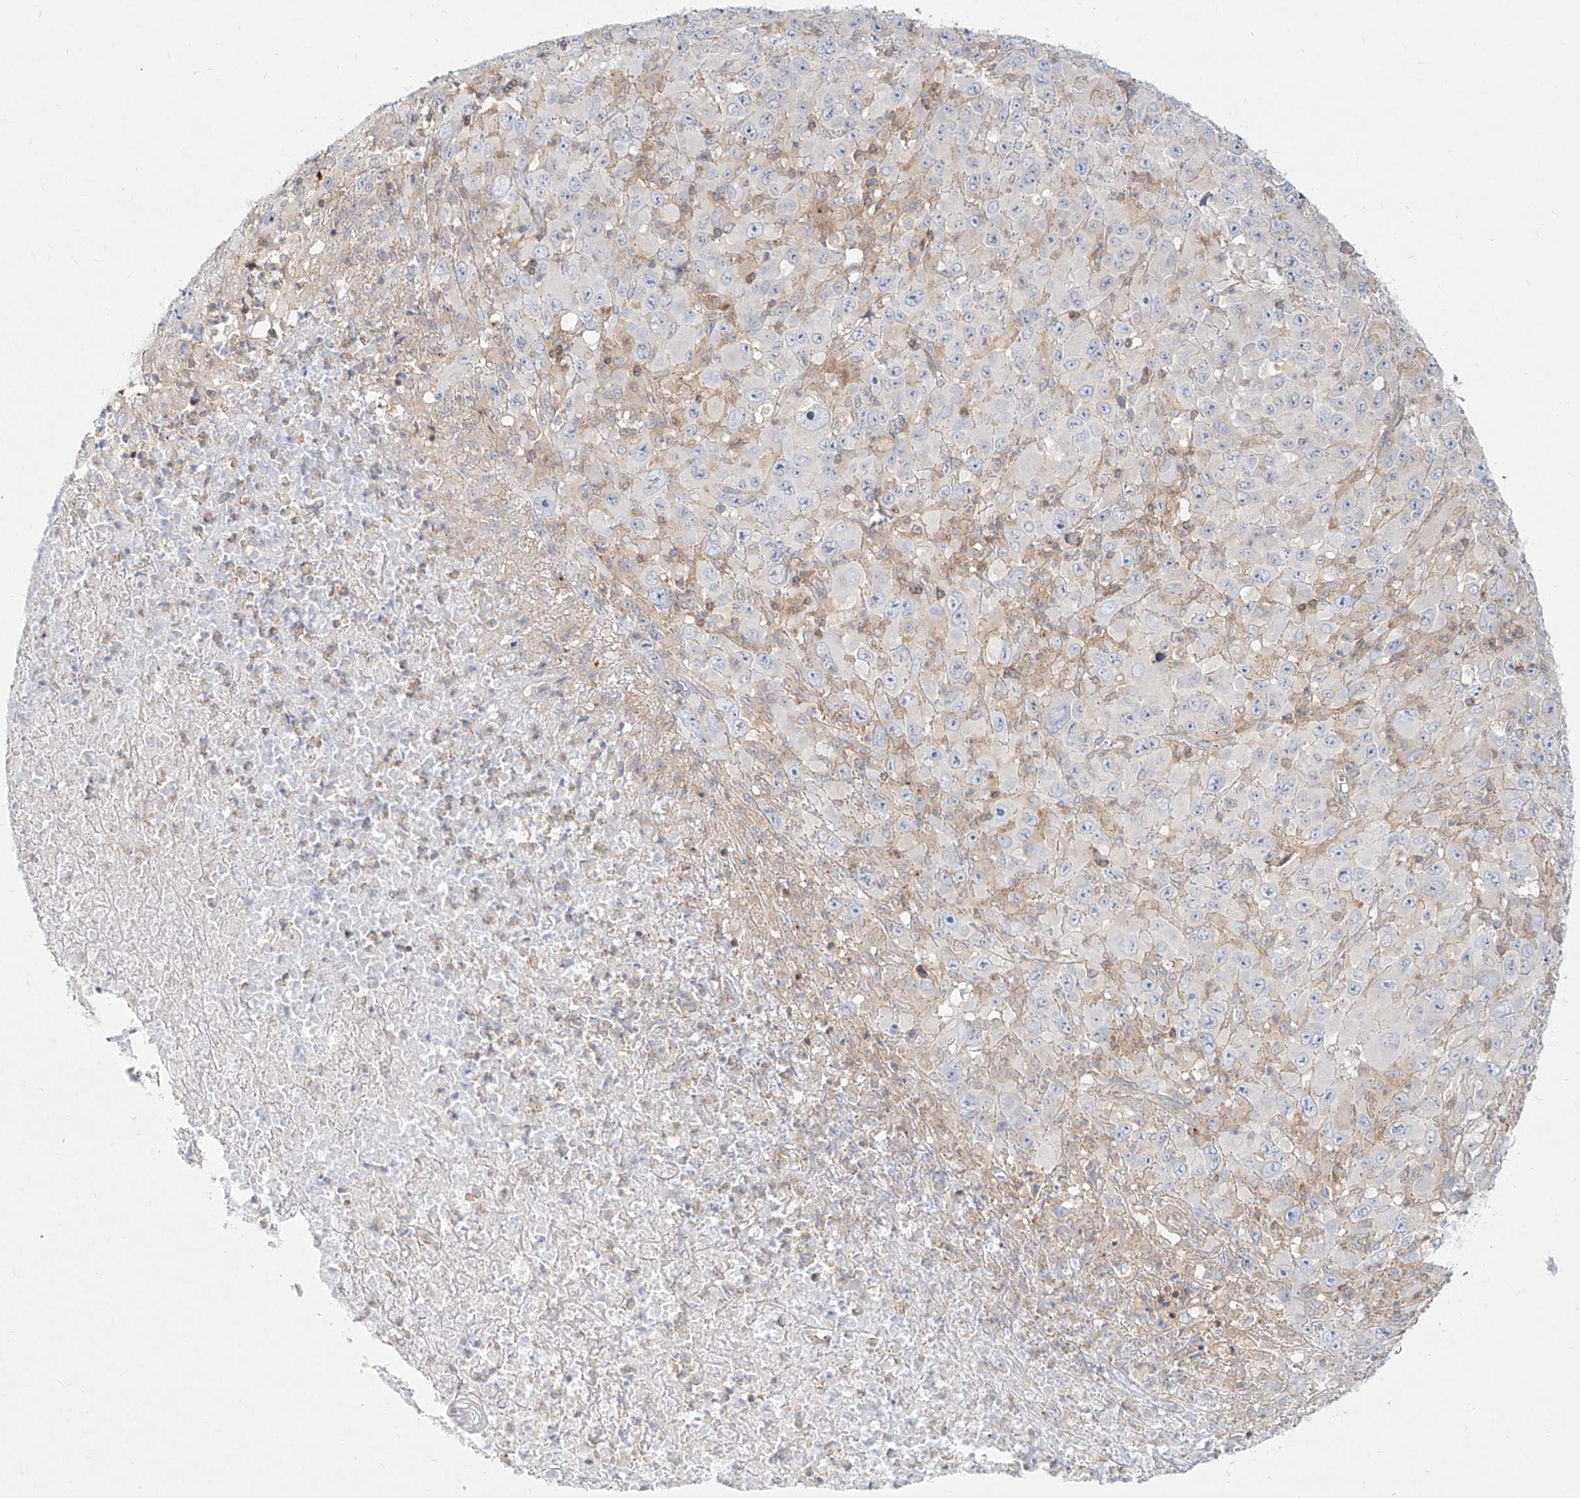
{"staining": {"intensity": "weak", "quantity": "<25%", "location": "cytoplasmic/membranous"}, "tissue": "melanoma", "cell_type": "Tumor cells", "image_type": "cancer", "snomed": [{"axis": "morphology", "description": "Malignant melanoma, Metastatic site"}, {"axis": "topography", "description": "Skin"}], "caption": "DAB immunohistochemical staining of human melanoma displays no significant staining in tumor cells. The staining is performed using DAB brown chromogen with nuclei counter-stained in using hematoxylin.", "gene": "SLC2A12", "patient": {"sex": "female", "age": 56}}